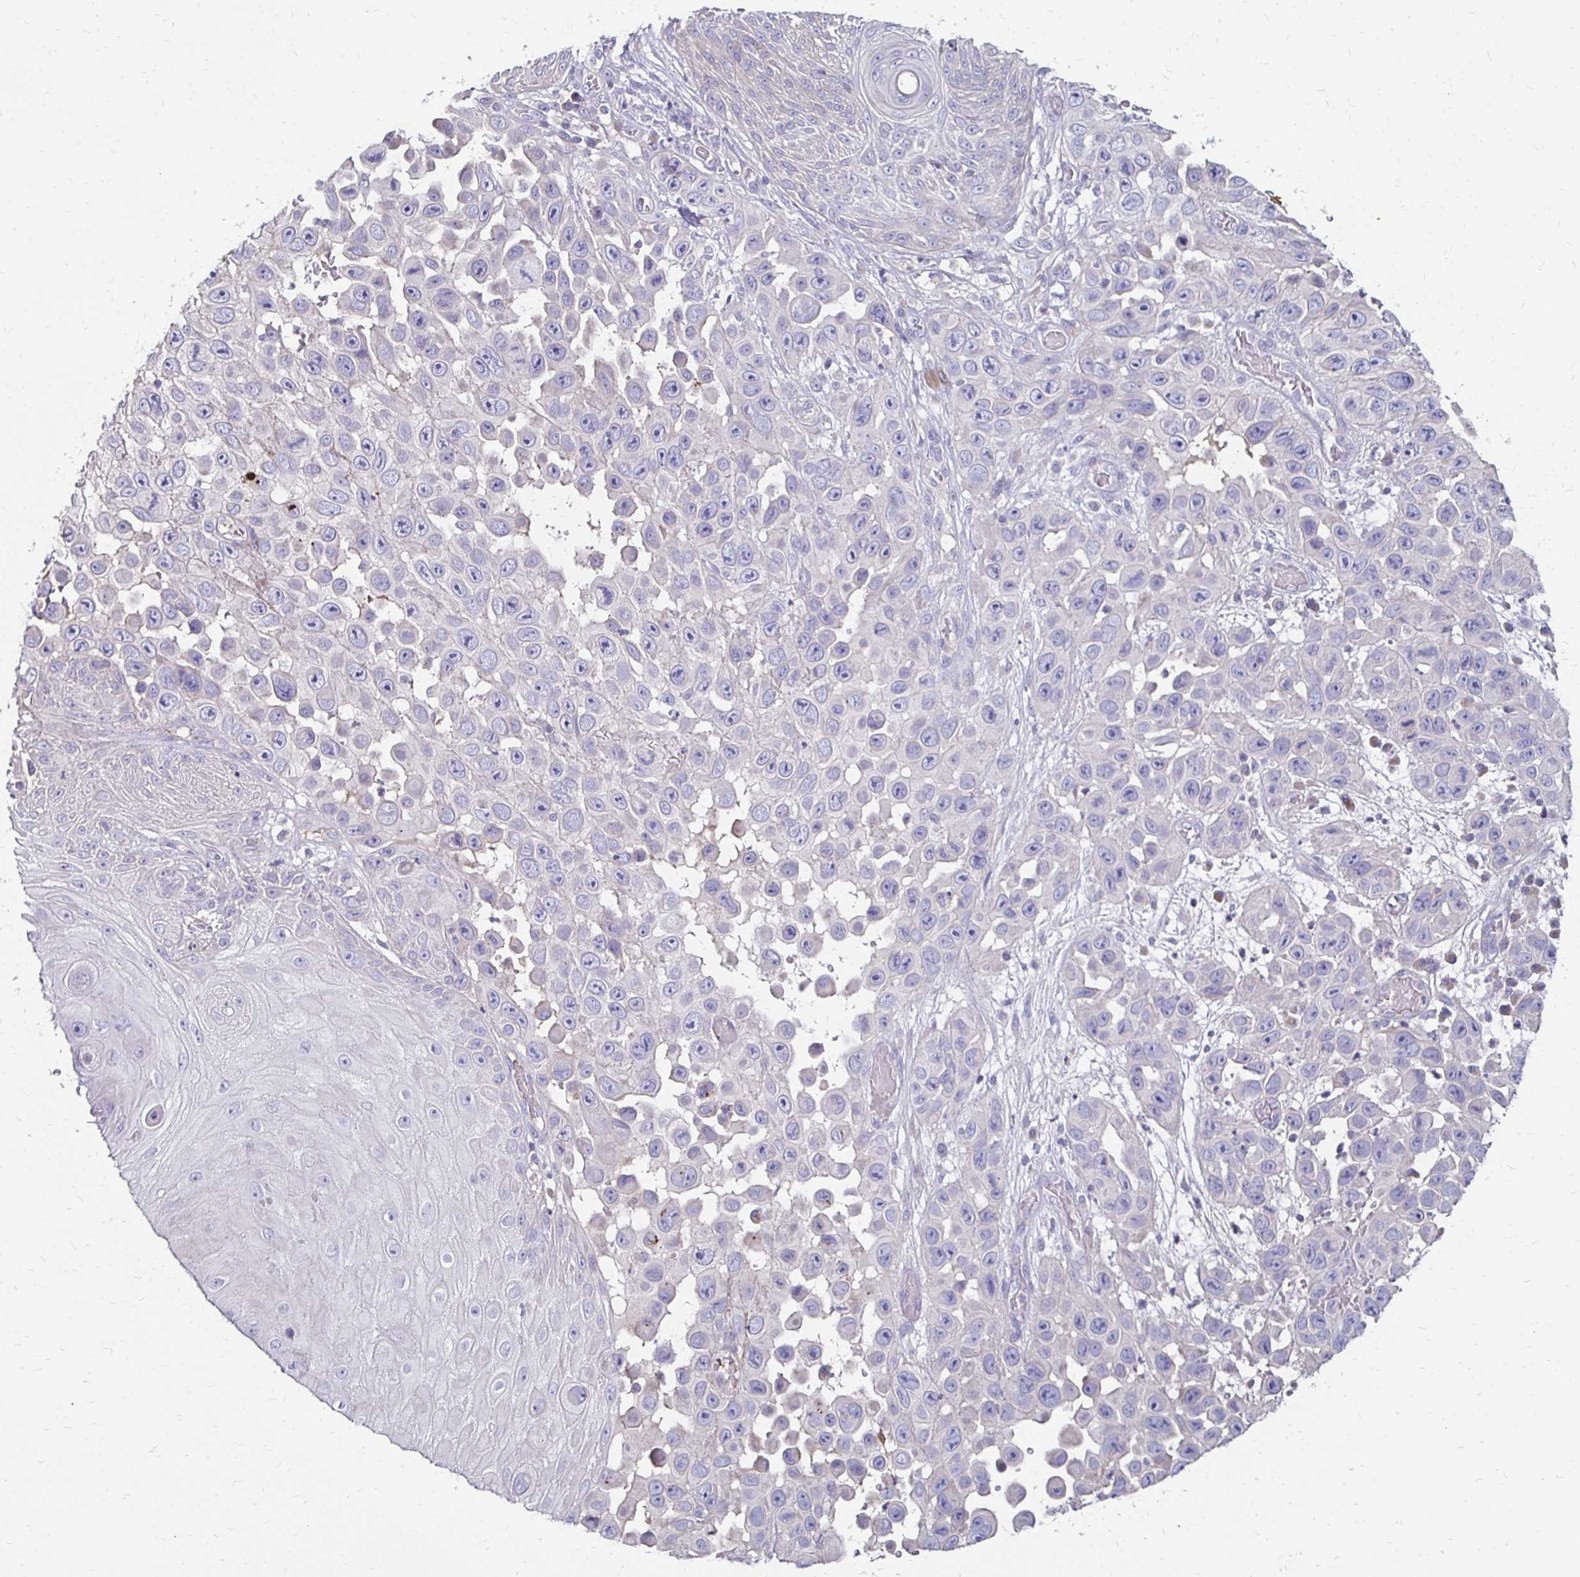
{"staining": {"intensity": "negative", "quantity": "none", "location": "none"}, "tissue": "skin cancer", "cell_type": "Tumor cells", "image_type": "cancer", "snomed": [{"axis": "morphology", "description": "Squamous cell carcinoma, NOS"}, {"axis": "topography", "description": "Skin"}], "caption": "This is an immunohistochemistry (IHC) histopathology image of human skin cancer (squamous cell carcinoma). There is no positivity in tumor cells.", "gene": "AKAP6", "patient": {"sex": "male", "age": 81}}